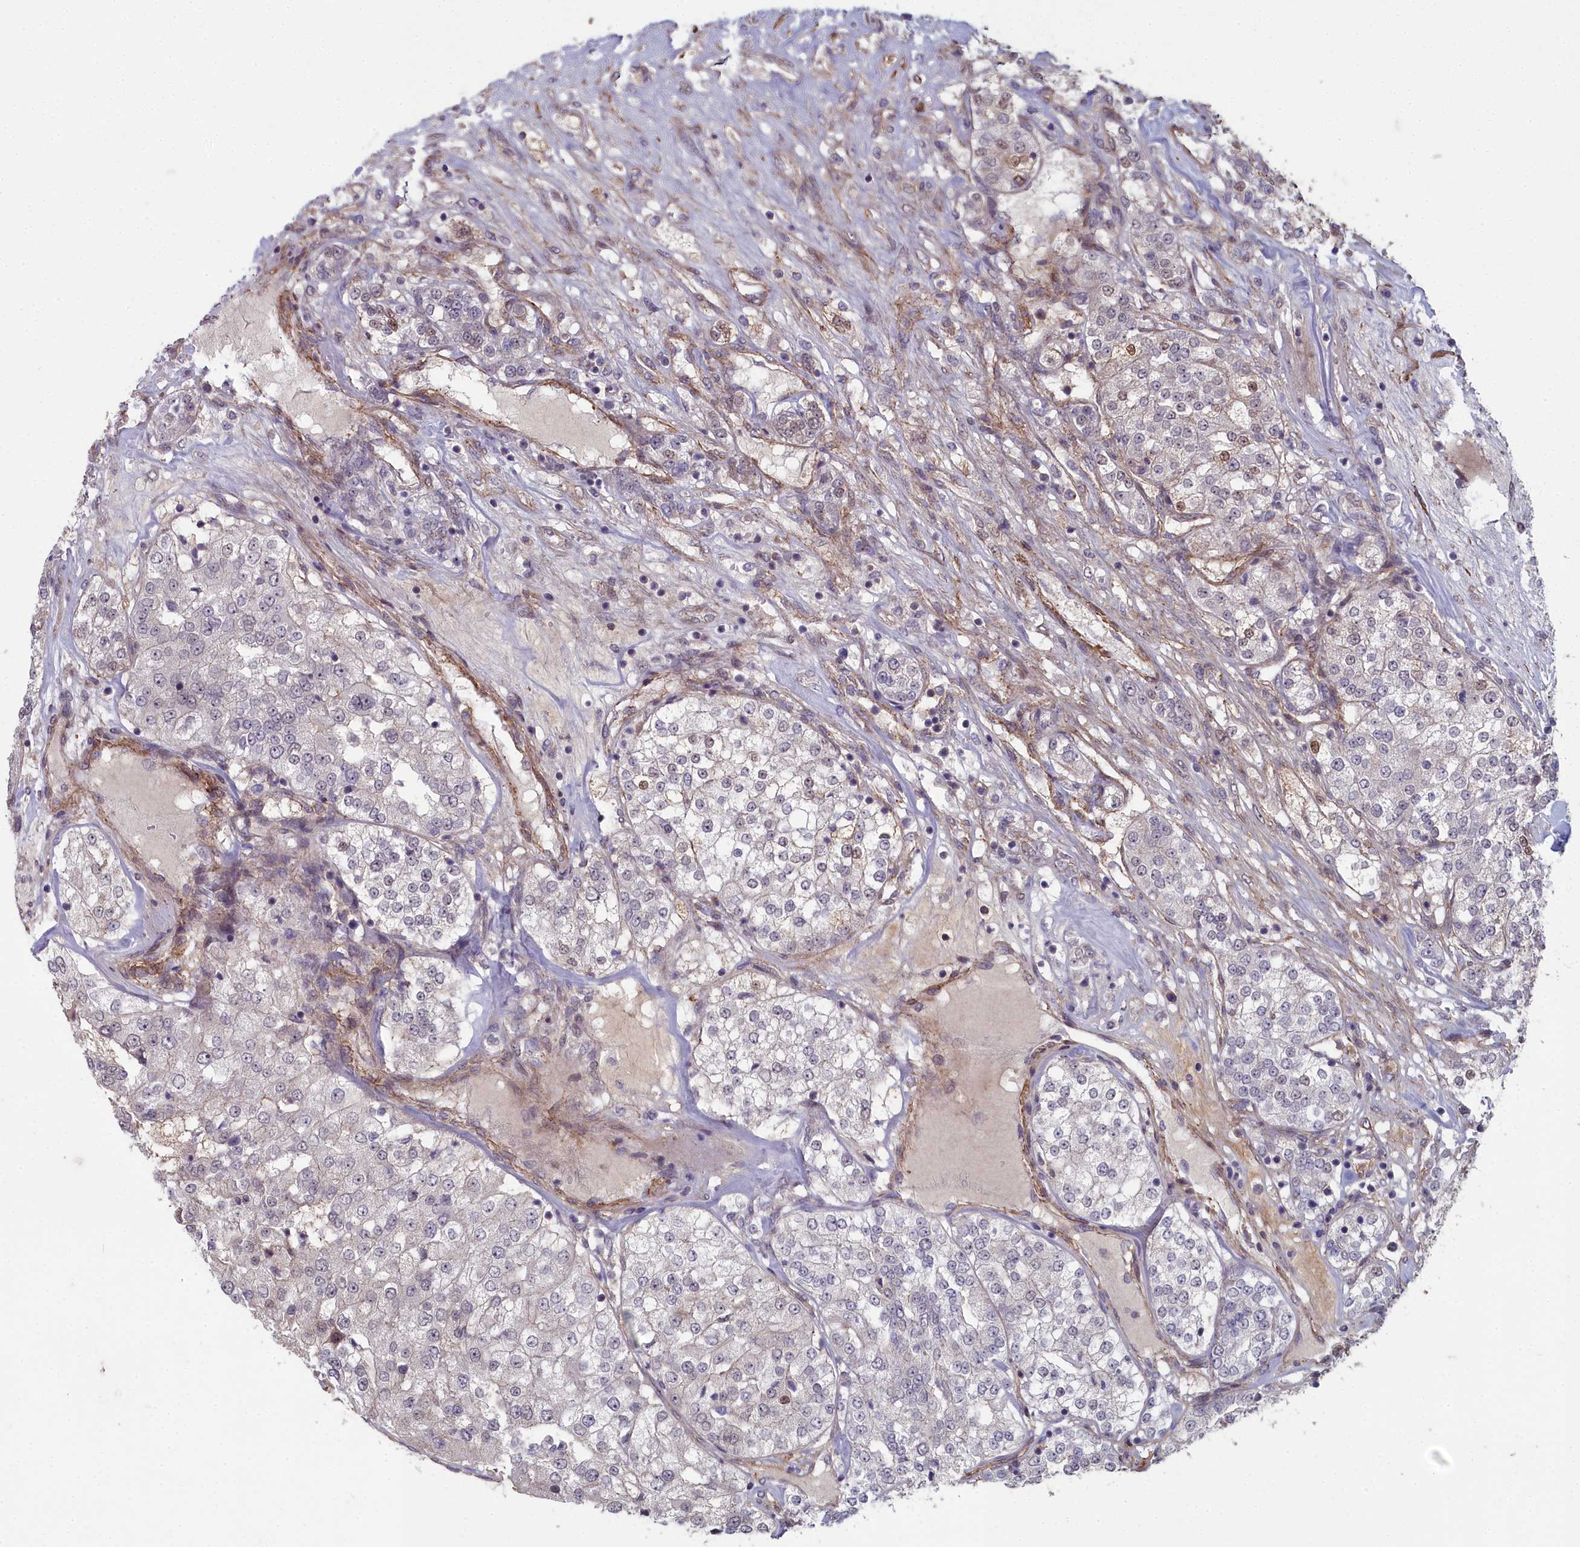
{"staining": {"intensity": "negative", "quantity": "none", "location": "none"}, "tissue": "renal cancer", "cell_type": "Tumor cells", "image_type": "cancer", "snomed": [{"axis": "morphology", "description": "Adenocarcinoma, NOS"}, {"axis": "topography", "description": "Kidney"}], "caption": "Tumor cells show no significant protein positivity in adenocarcinoma (renal).", "gene": "ZNF626", "patient": {"sex": "female", "age": 63}}